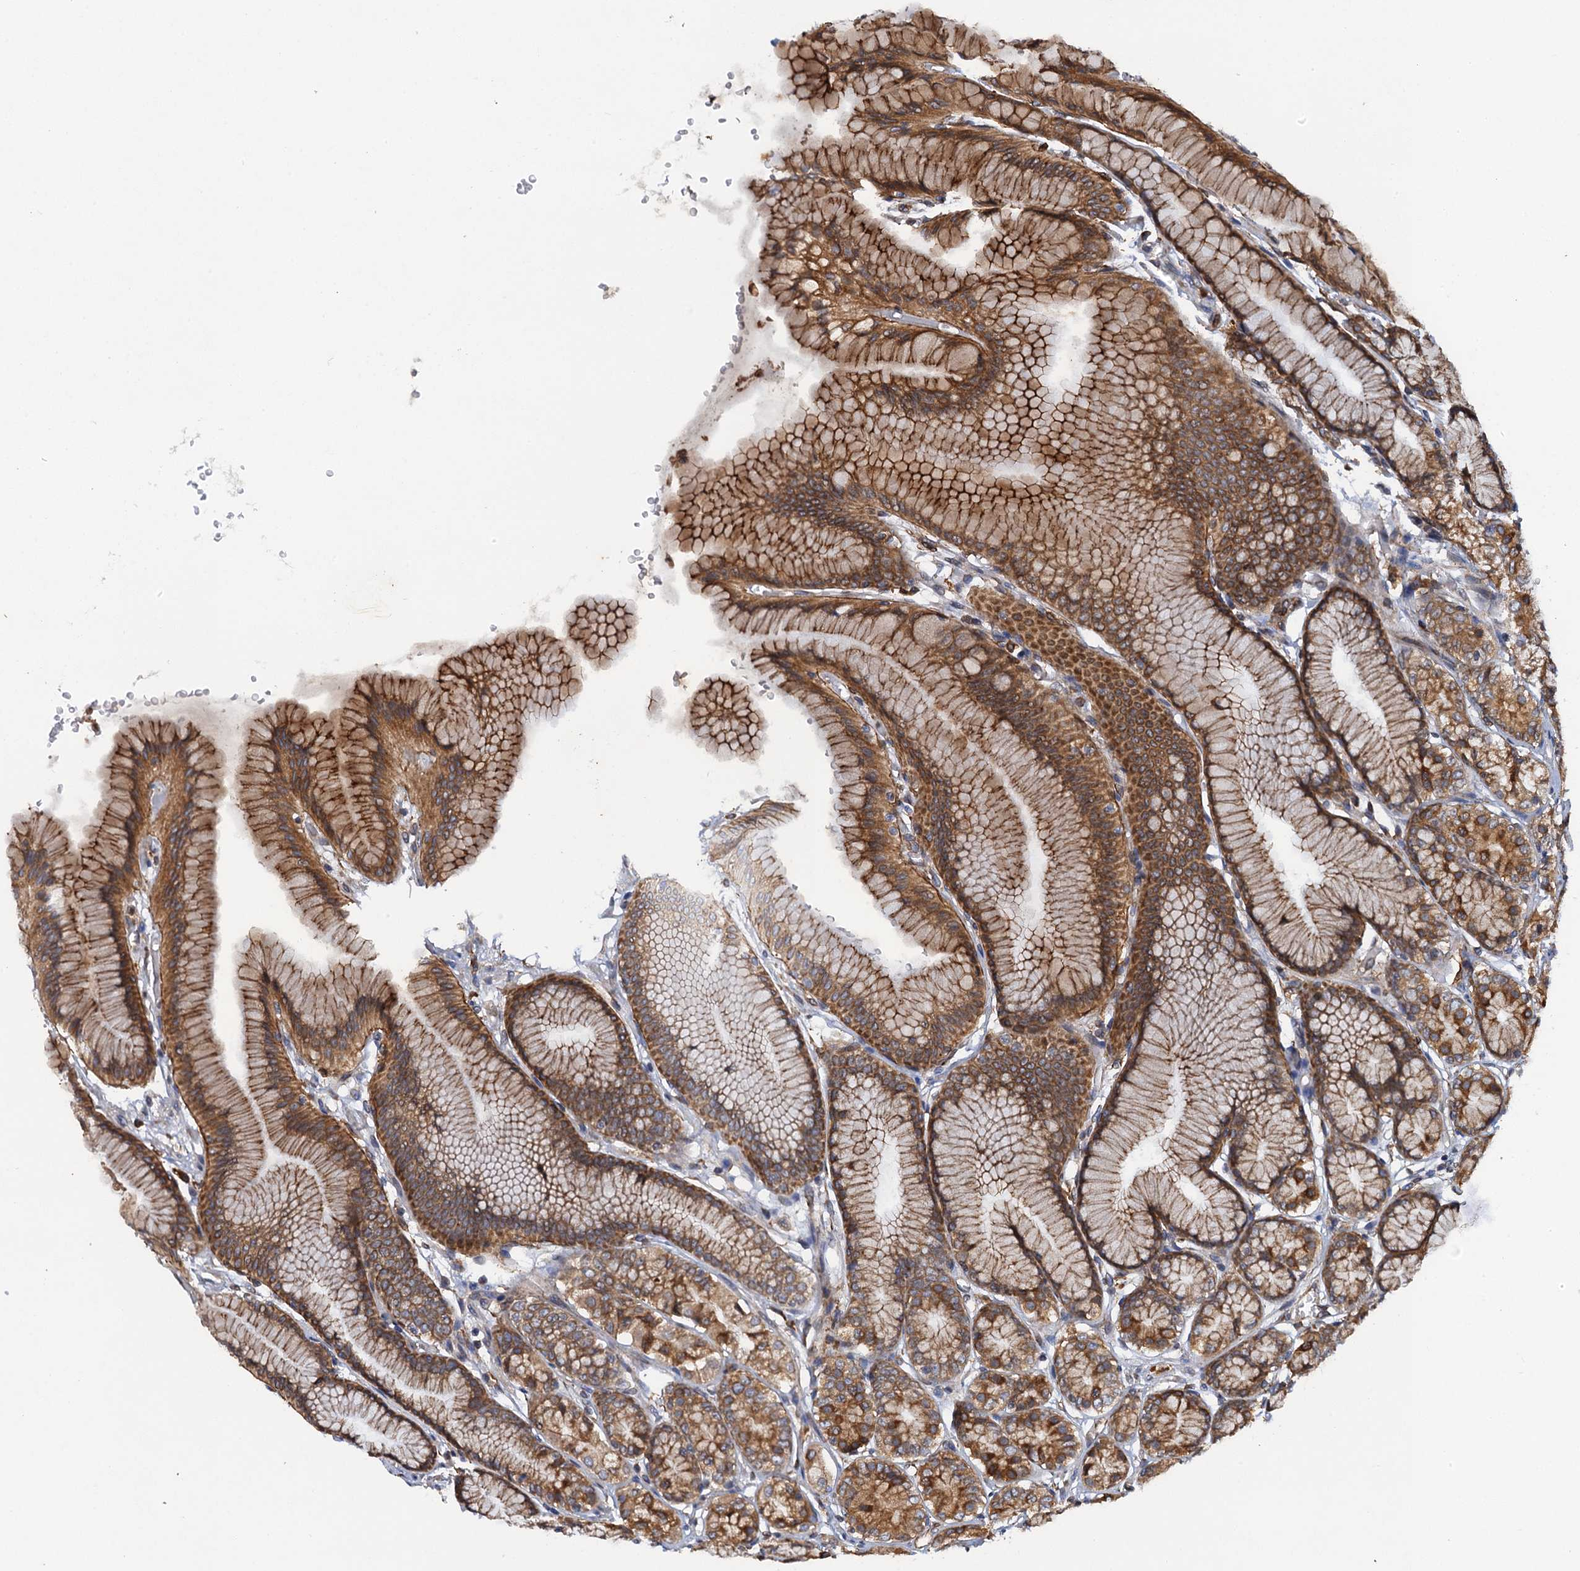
{"staining": {"intensity": "moderate", "quantity": ">75%", "location": "cytoplasmic/membranous"}, "tissue": "stomach", "cell_type": "Glandular cells", "image_type": "normal", "snomed": [{"axis": "morphology", "description": "Normal tissue, NOS"}, {"axis": "morphology", "description": "Adenocarcinoma, NOS"}, {"axis": "morphology", "description": "Adenocarcinoma, High grade"}, {"axis": "topography", "description": "Stomach, upper"}, {"axis": "topography", "description": "Stomach"}], "caption": "DAB (3,3'-diaminobenzidine) immunohistochemical staining of benign stomach demonstrates moderate cytoplasmic/membranous protein expression in about >75% of glandular cells. The staining was performed using DAB to visualize the protein expression in brown, while the nuclei were stained in blue with hematoxylin (Magnification: 20x).", "gene": "ARMC5", "patient": {"sex": "female", "age": 65}}